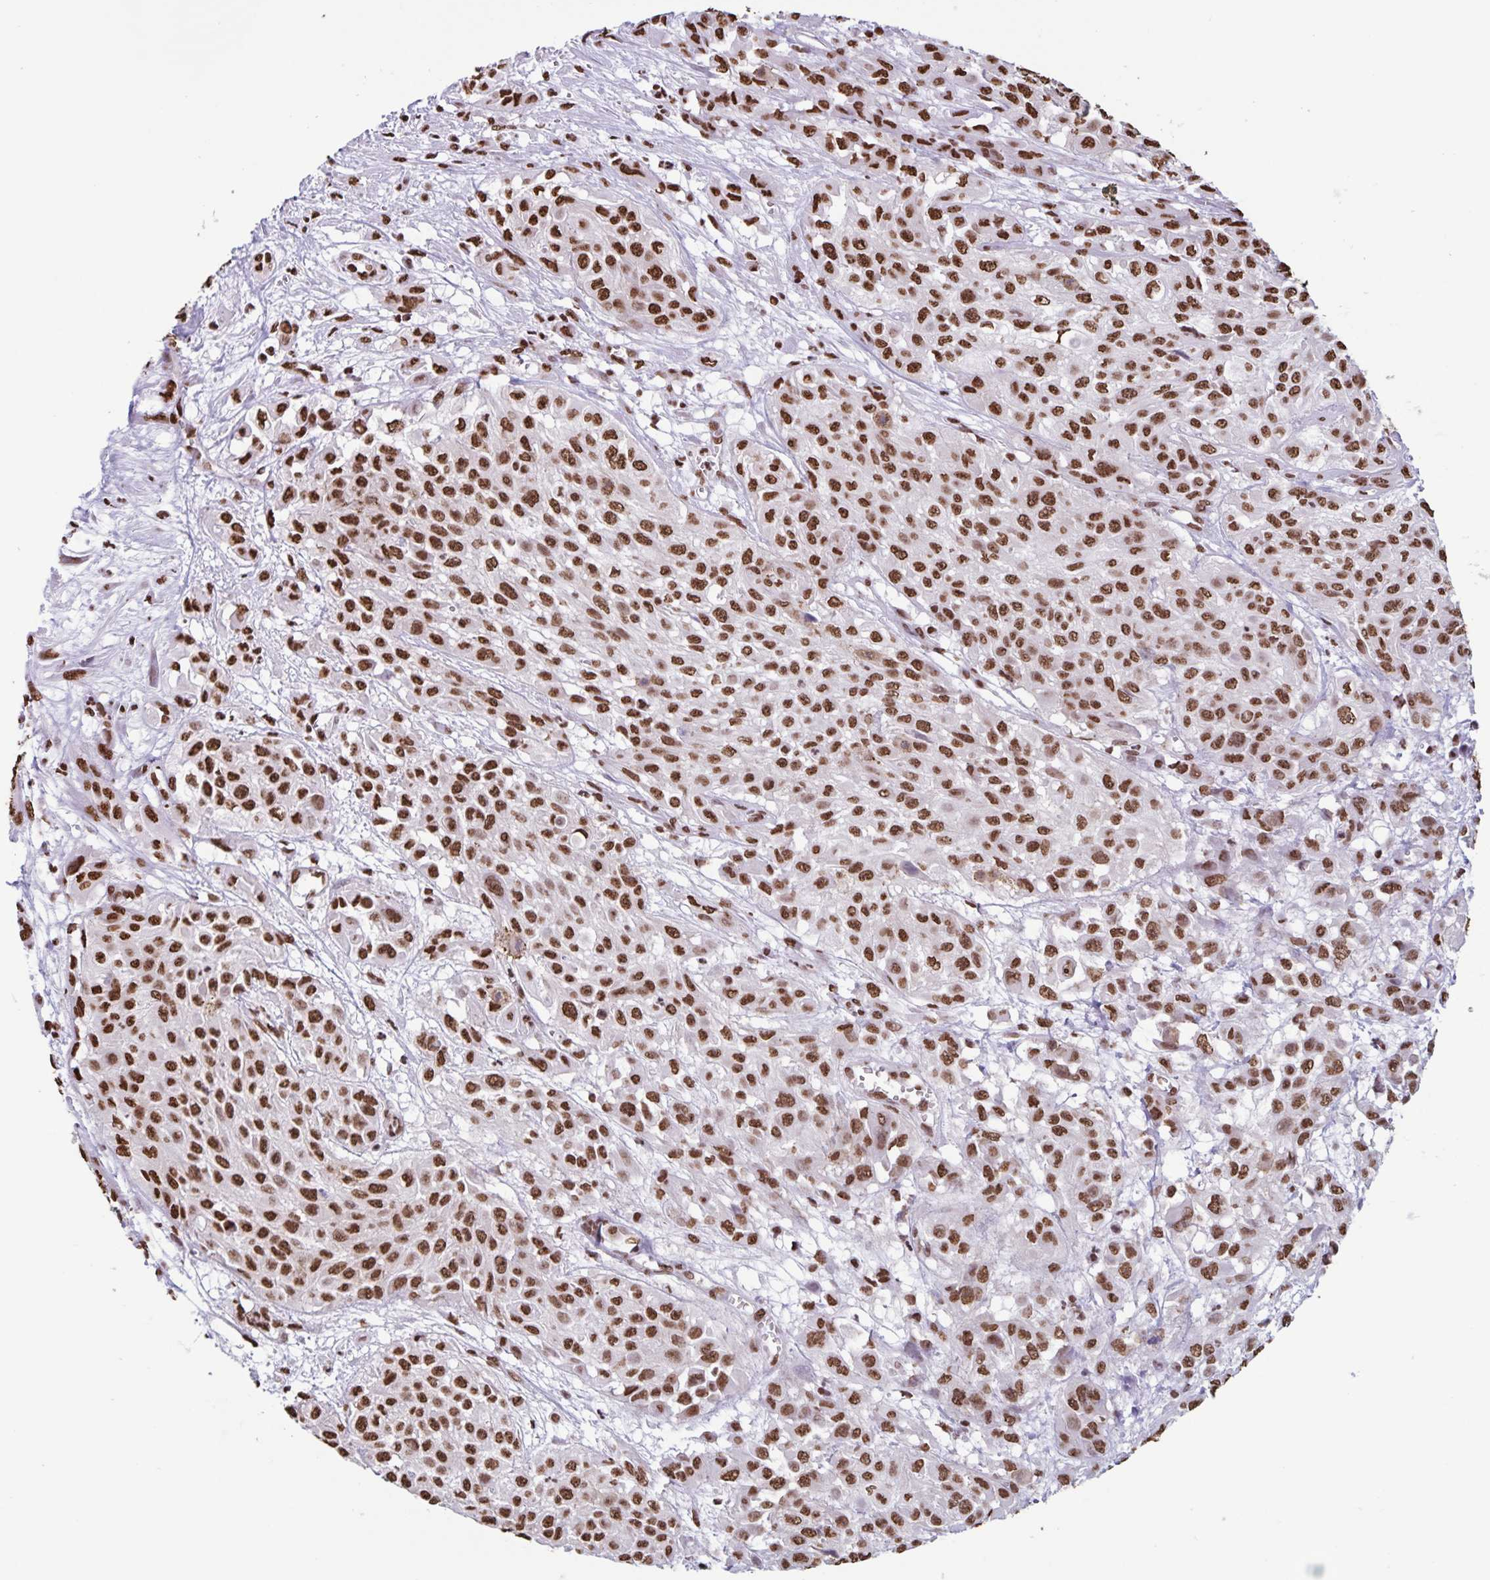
{"staining": {"intensity": "moderate", "quantity": ">75%", "location": "nuclear"}, "tissue": "urothelial cancer", "cell_type": "Tumor cells", "image_type": "cancer", "snomed": [{"axis": "morphology", "description": "Urothelial carcinoma, High grade"}, {"axis": "topography", "description": "Urinary bladder"}], "caption": "Brown immunohistochemical staining in urothelial carcinoma (high-grade) displays moderate nuclear expression in approximately >75% of tumor cells. (brown staining indicates protein expression, while blue staining denotes nuclei).", "gene": "DUT", "patient": {"sex": "male", "age": 57}}